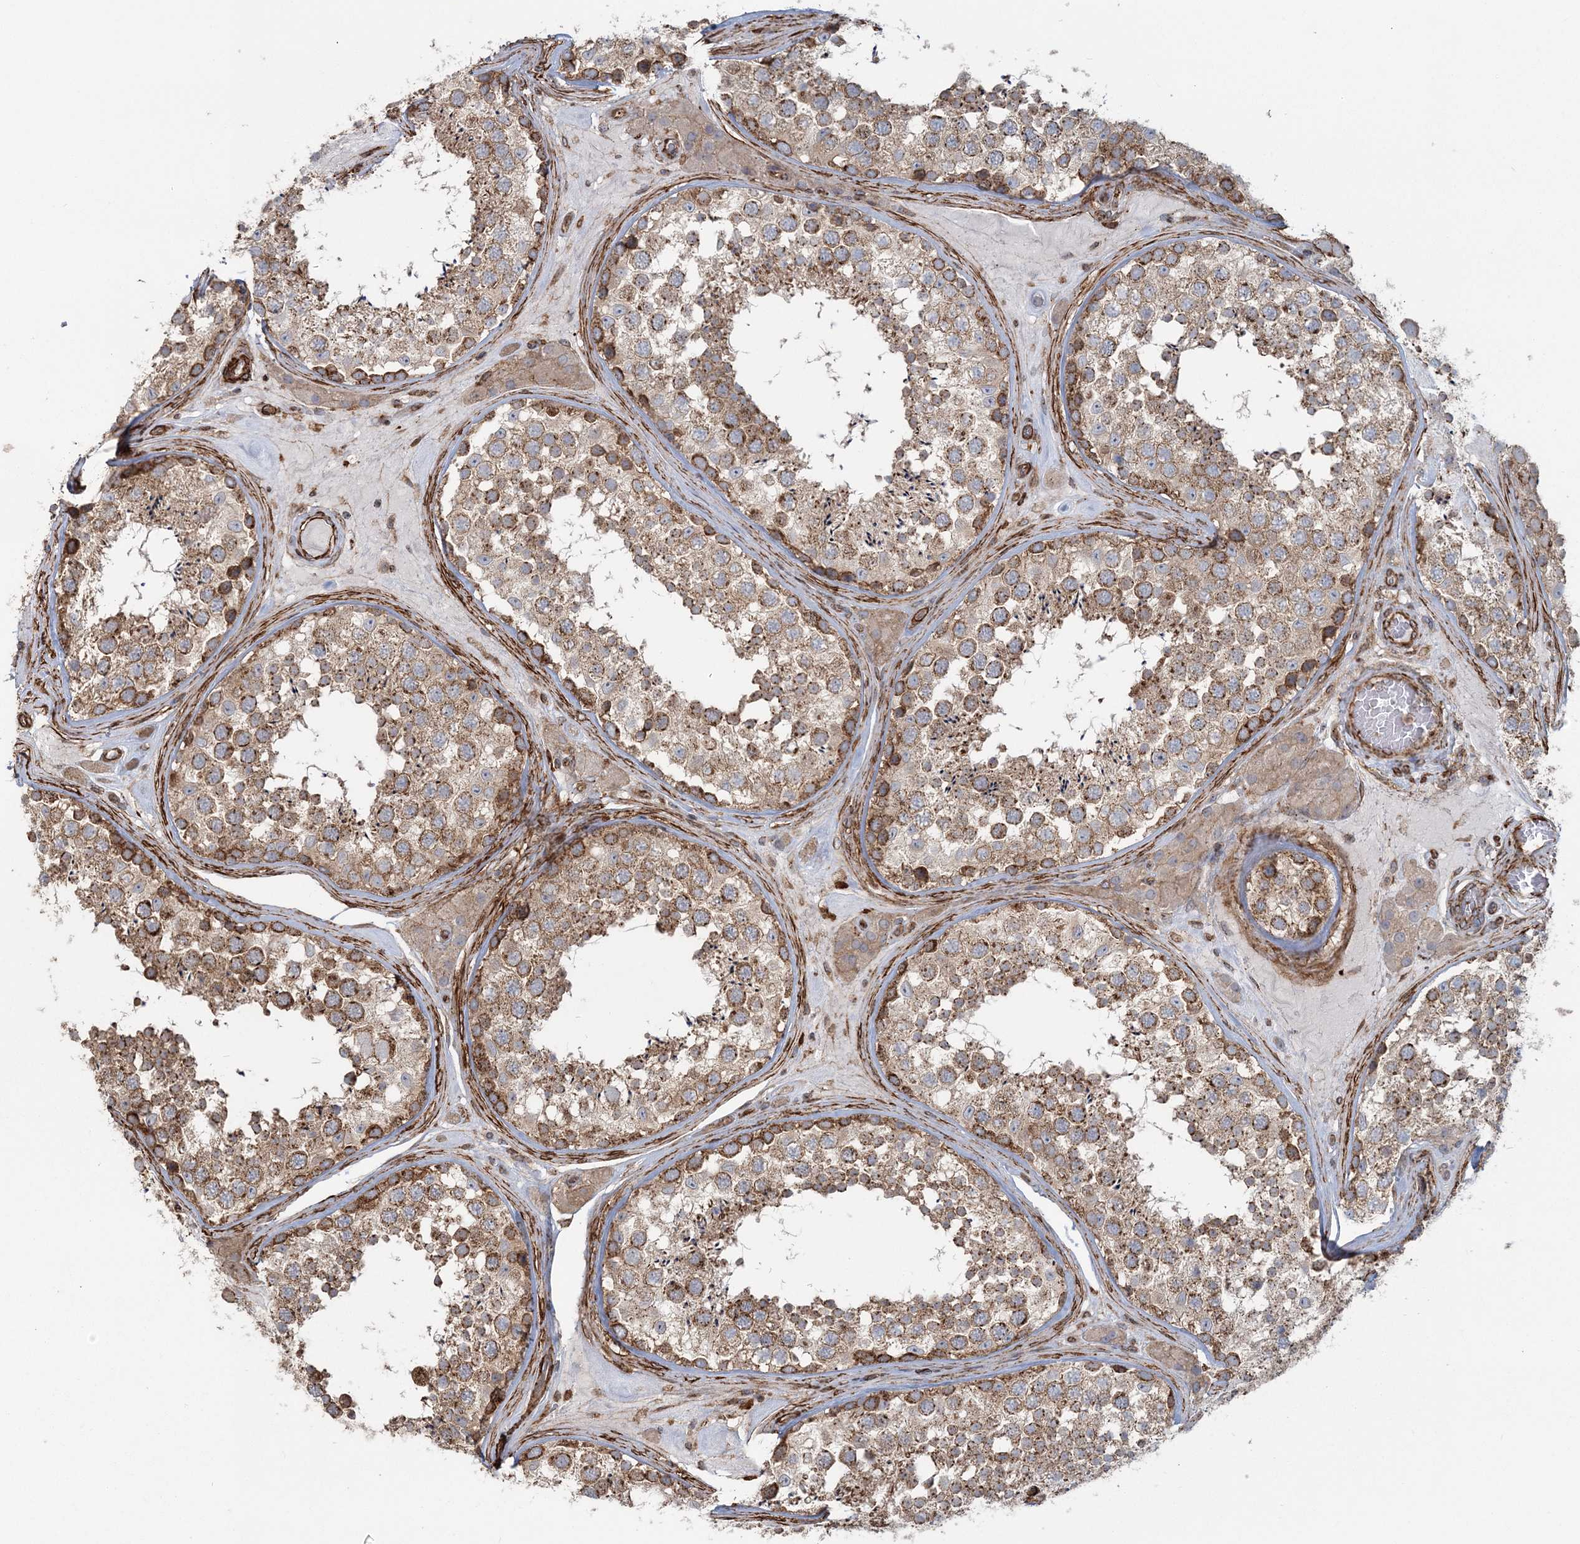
{"staining": {"intensity": "moderate", "quantity": ">75%", "location": "cytoplasmic/membranous"}, "tissue": "testis", "cell_type": "Cells in seminiferous ducts", "image_type": "normal", "snomed": [{"axis": "morphology", "description": "Normal tissue, NOS"}, {"axis": "topography", "description": "Testis"}], "caption": "Immunohistochemistry (IHC) staining of benign testis, which exhibits medium levels of moderate cytoplasmic/membranous positivity in about >75% of cells in seminiferous ducts indicating moderate cytoplasmic/membranous protein positivity. The staining was performed using DAB (brown) for protein detection and nuclei were counterstained in hematoxylin (blue).", "gene": "TRAF3IP2", "patient": {"sex": "male", "age": 46}}